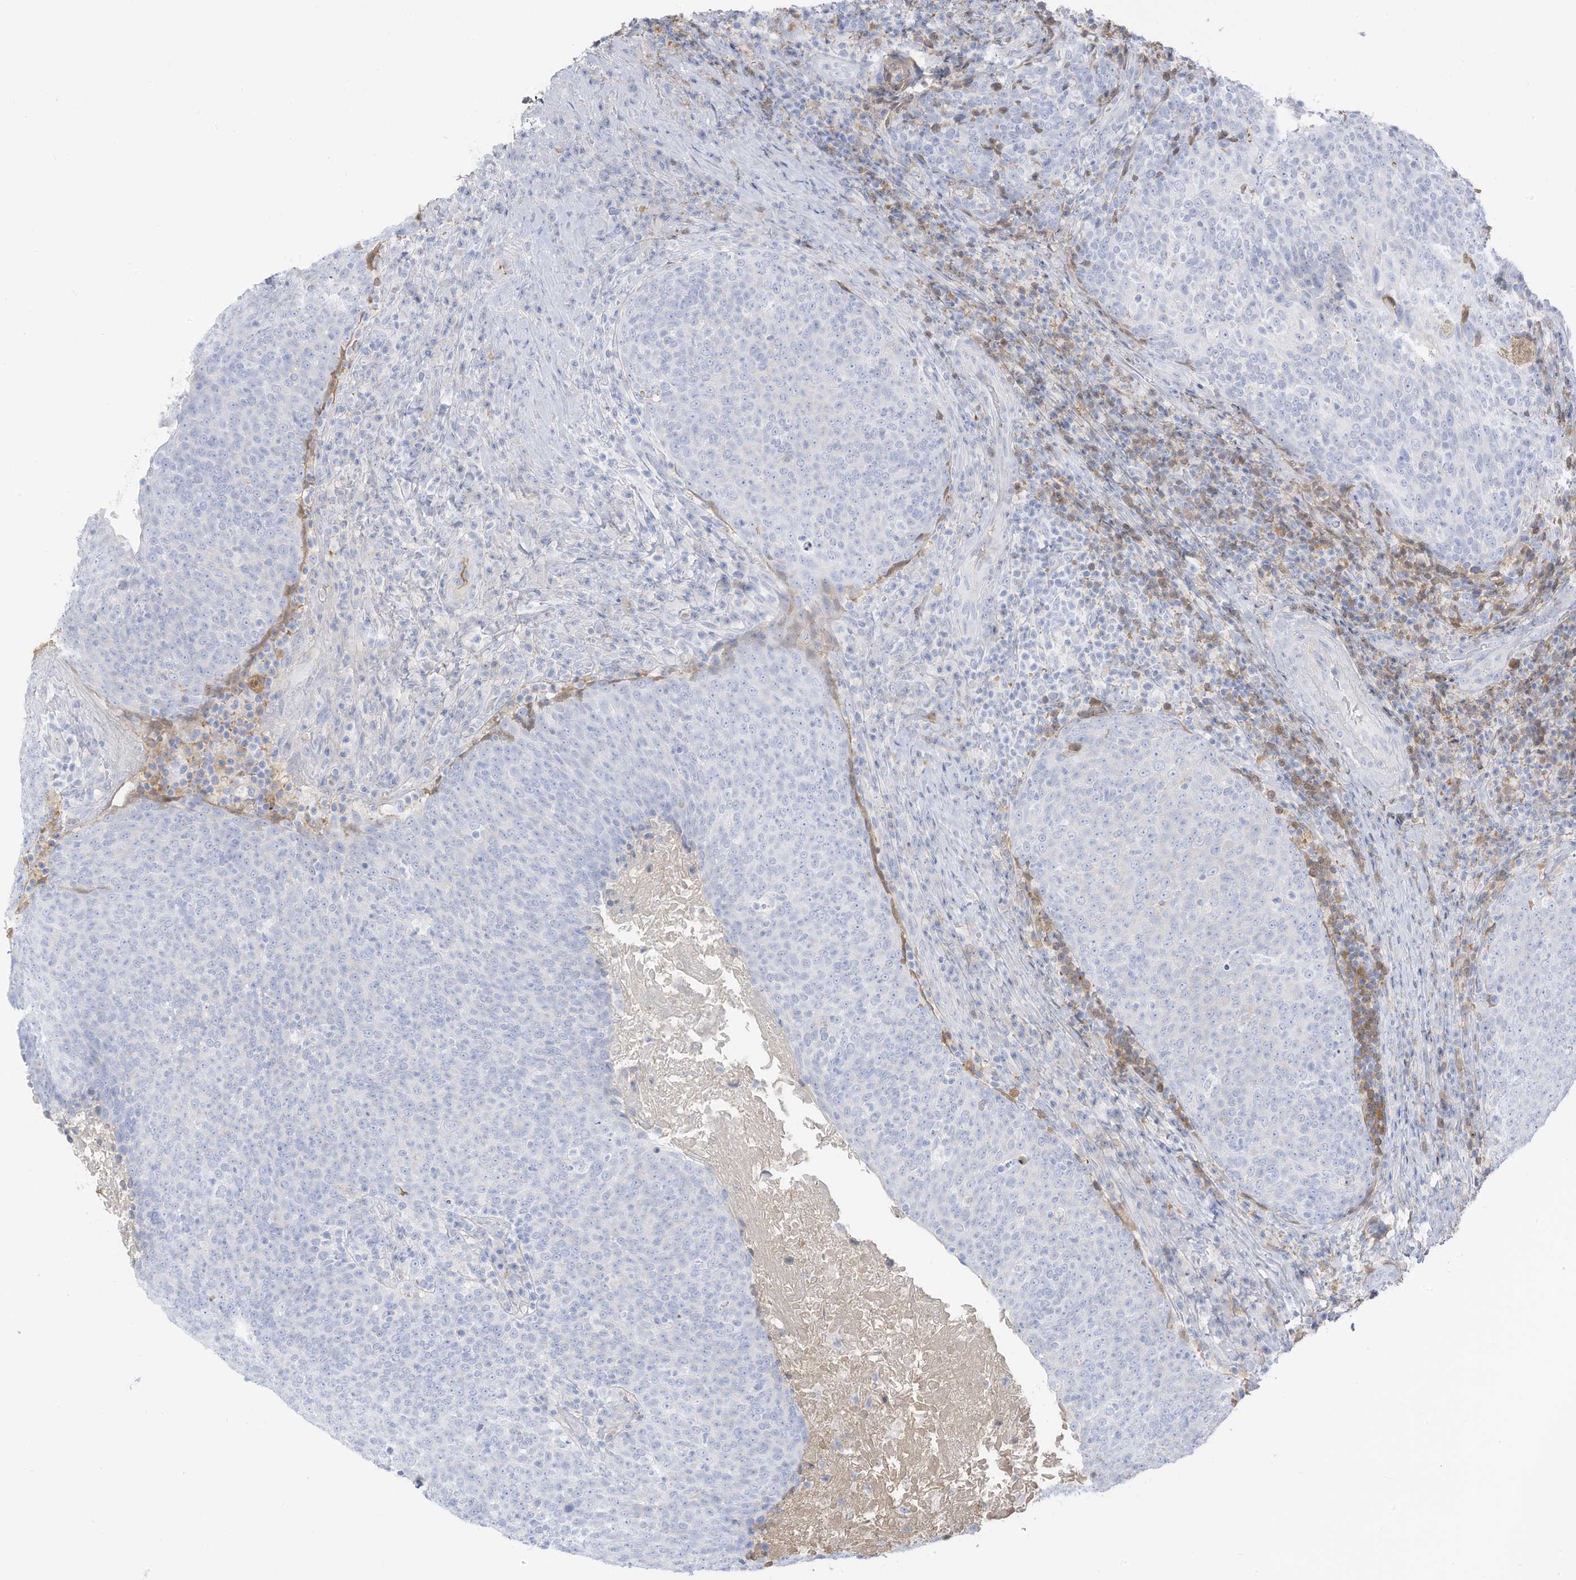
{"staining": {"intensity": "negative", "quantity": "none", "location": "none"}, "tissue": "head and neck cancer", "cell_type": "Tumor cells", "image_type": "cancer", "snomed": [{"axis": "morphology", "description": "Squamous cell carcinoma, NOS"}, {"axis": "morphology", "description": "Squamous cell carcinoma, metastatic, NOS"}, {"axis": "topography", "description": "Lymph node"}, {"axis": "topography", "description": "Head-Neck"}], "caption": "A high-resolution image shows immunohistochemistry staining of head and neck cancer, which exhibits no significant positivity in tumor cells.", "gene": "HSD17B13", "patient": {"sex": "male", "age": 62}}